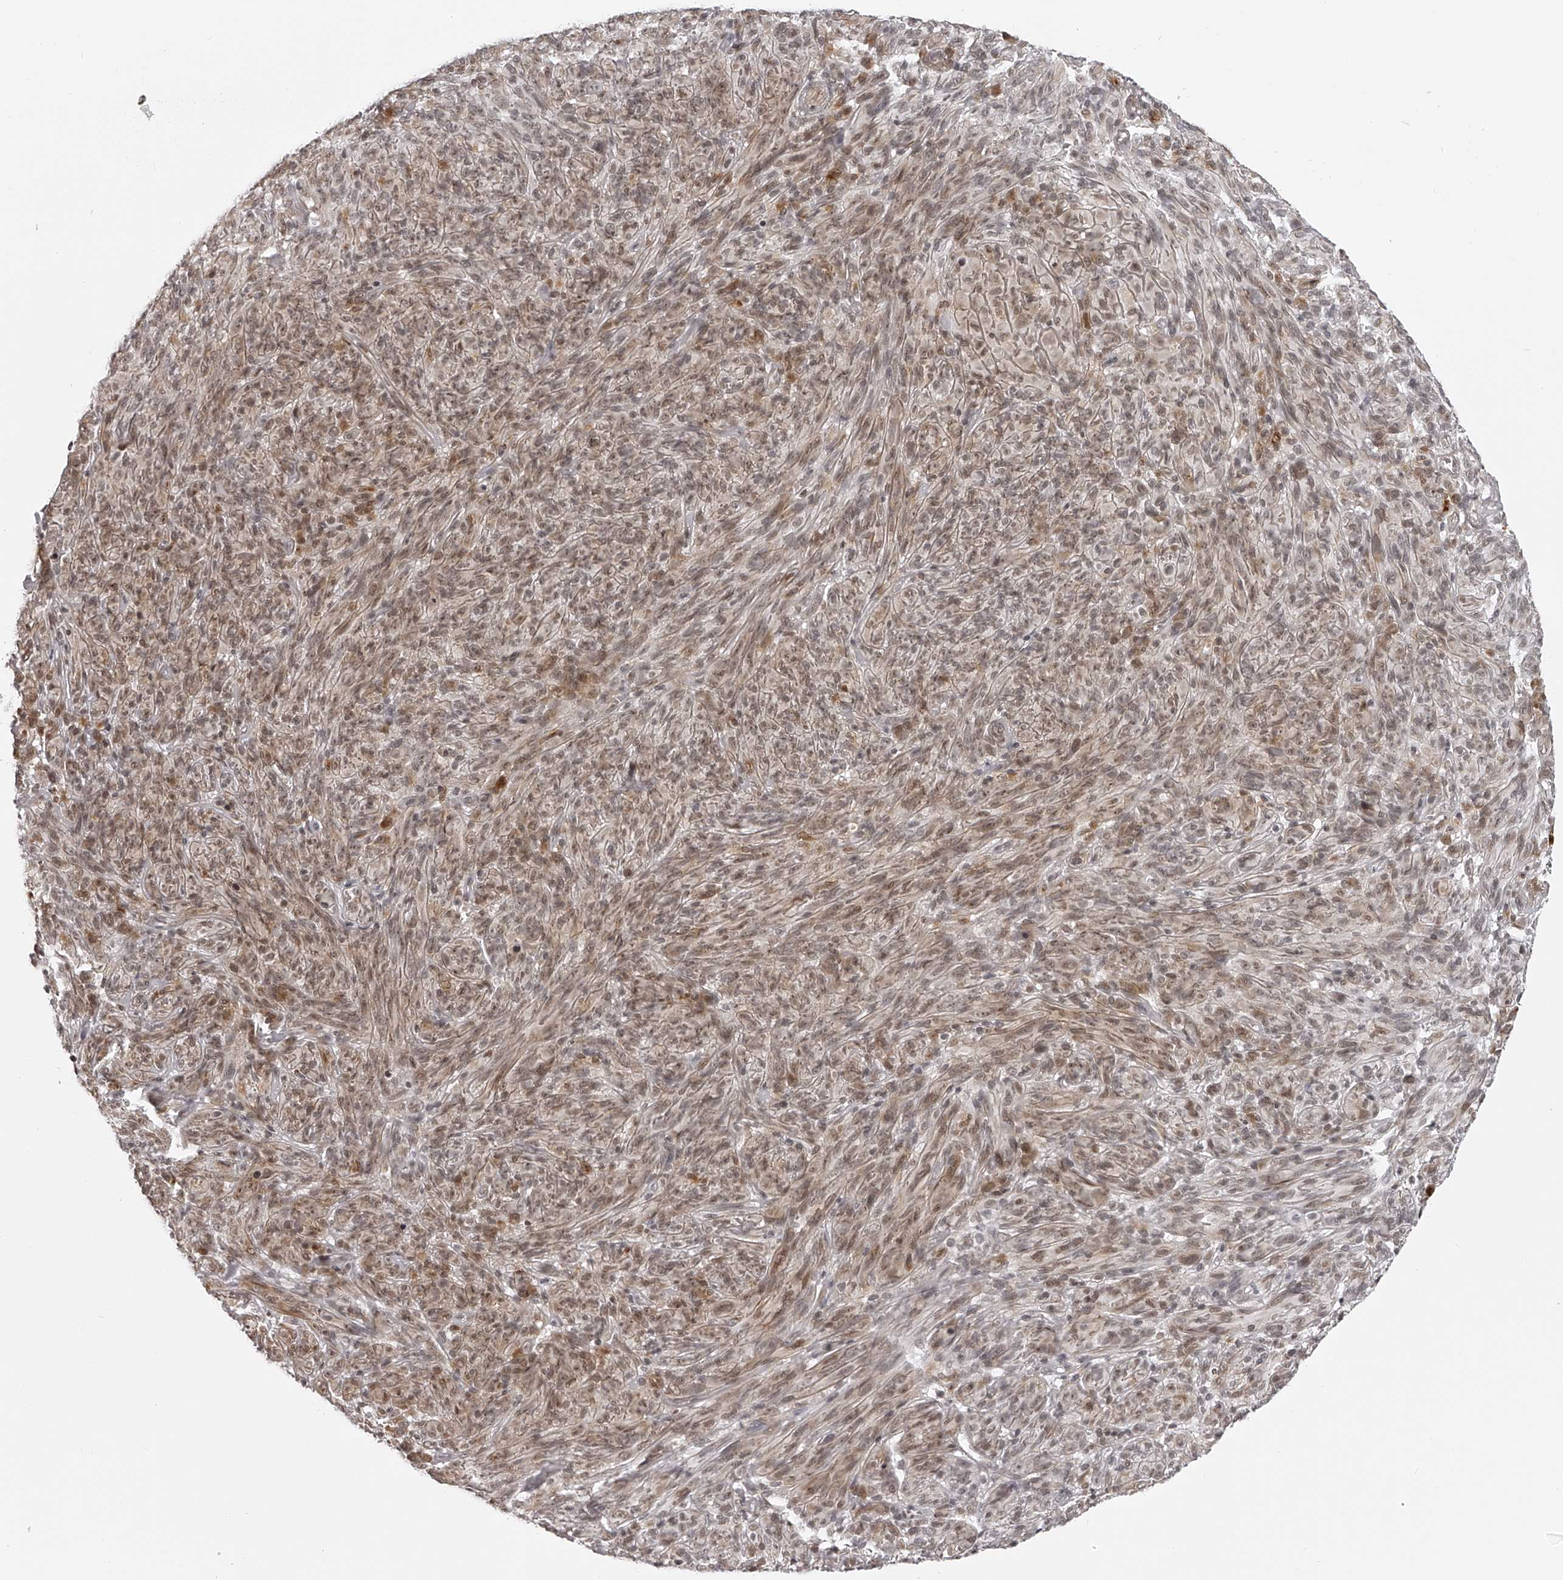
{"staining": {"intensity": "weak", "quantity": "25%-75%", "location": "cytoplasmic/membranous,nuclear"}, "tissue": "melanoma", "cell_type": "Tumor cells", "image_type": "cancer", "snomed": [{"axis": "morphology", "description": "Malignant melanoma, NOS"}, {"axis": "topography", "description": "Skin of head"}], "caption": "Immunohistochemistry micrograph of malignant melanoma stained for a protein (brown), which reveals low levels of weak cytoplasmic/membranous and nuclear expression in about 25%-75% of tumor cells.", "gene": "ODF2L", "patient": {"sex": "male", "age": 96}}